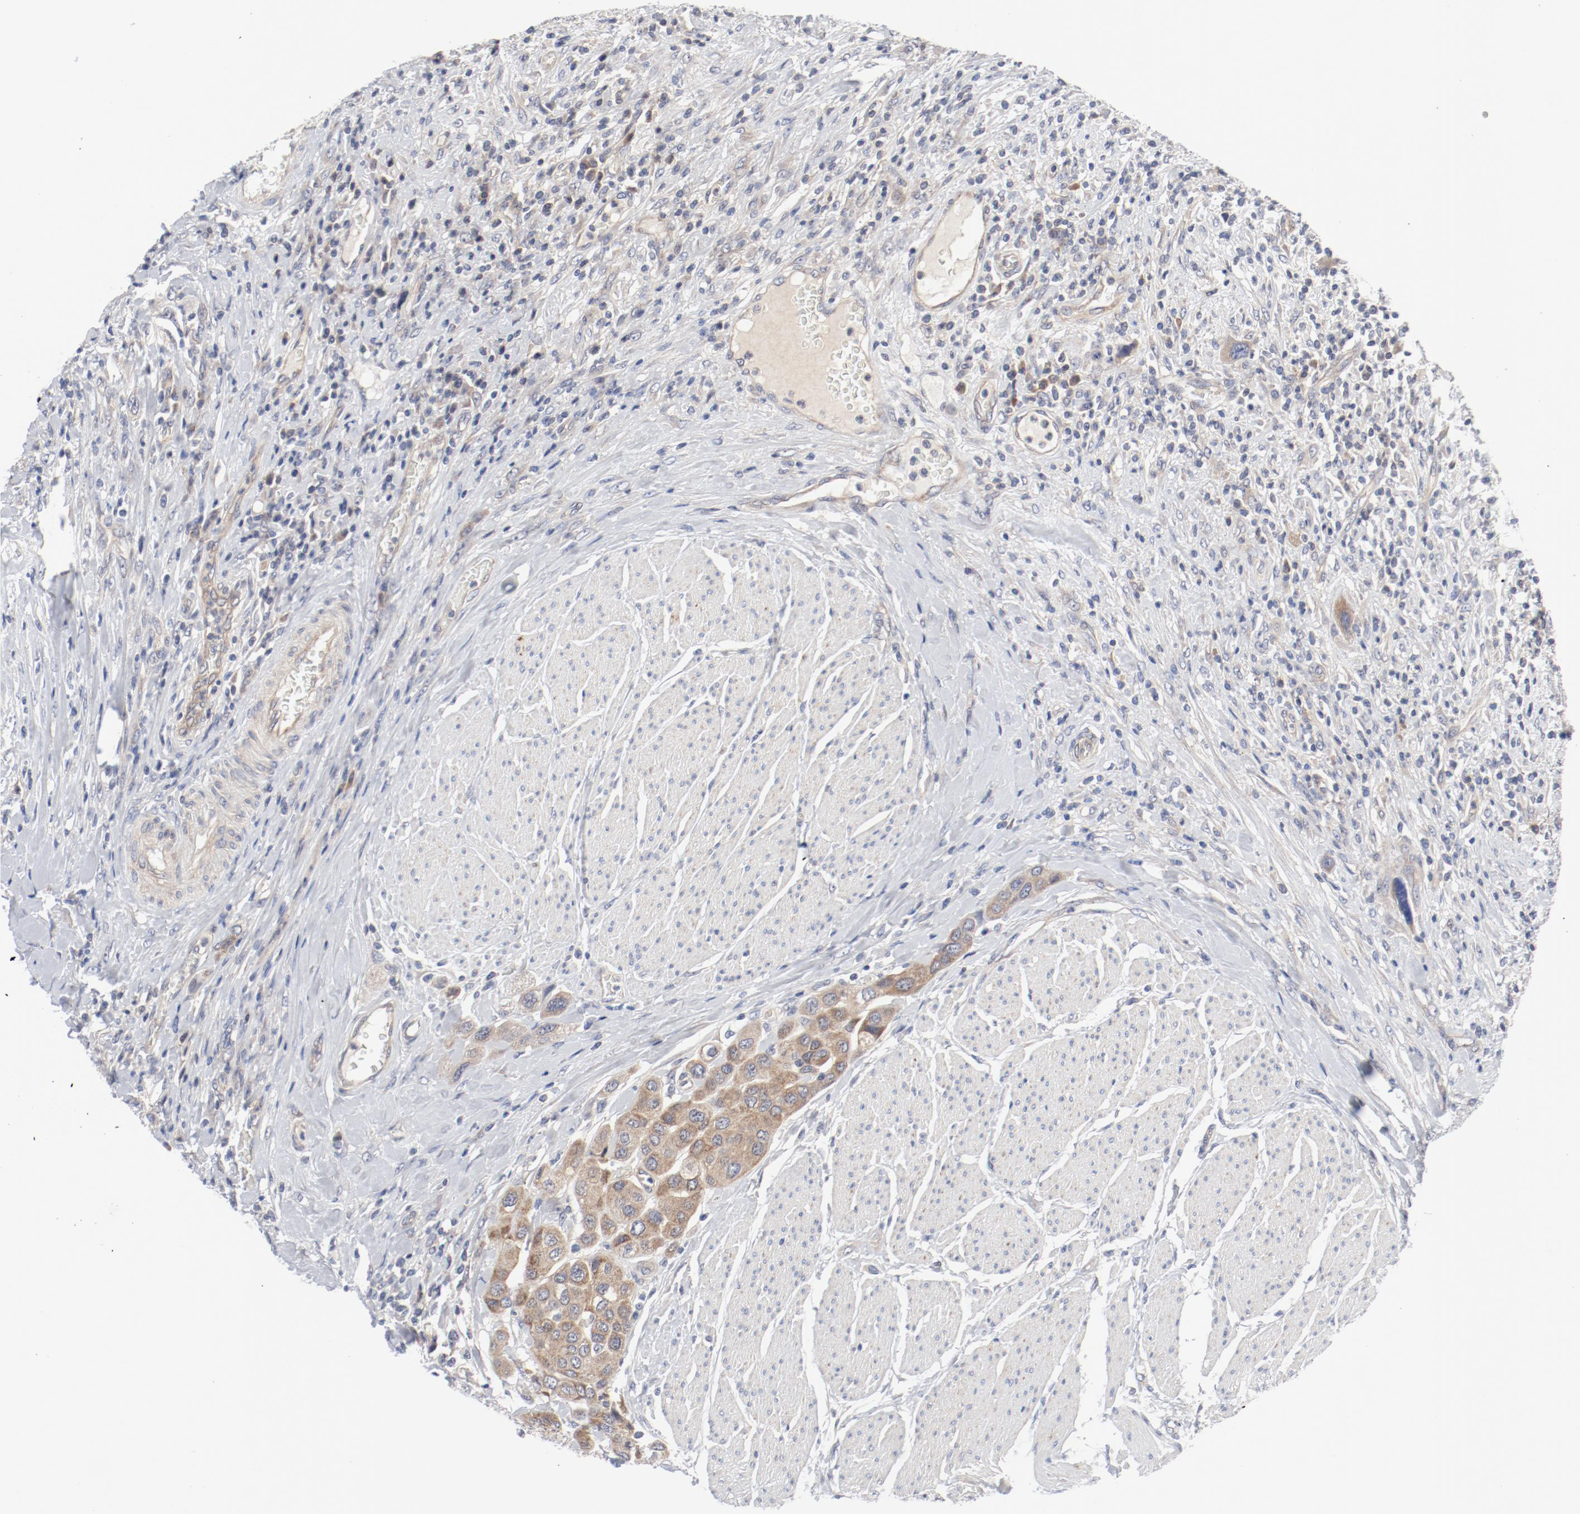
{"staining": {"intensity": "weak", "quantity": ">75%", "location": "cytoplasmic/membranous"}, "tissue": "urothelial cancer", "cell_type": "Tumor cells", "image_type": "cancer", "snomed": [{"axis": "morphology", "description": "Urothelial carcinoma, High grade"}, {"axis": "topography", "description": "Urinary bladder"}], "caption": "The immunohistochemical stain shows weak cytoplasmic/membranous staining in tumor cells of urothelial cancer tissue.", "gene": "BAD", "patient": {"sex": "male", "age": 50}}